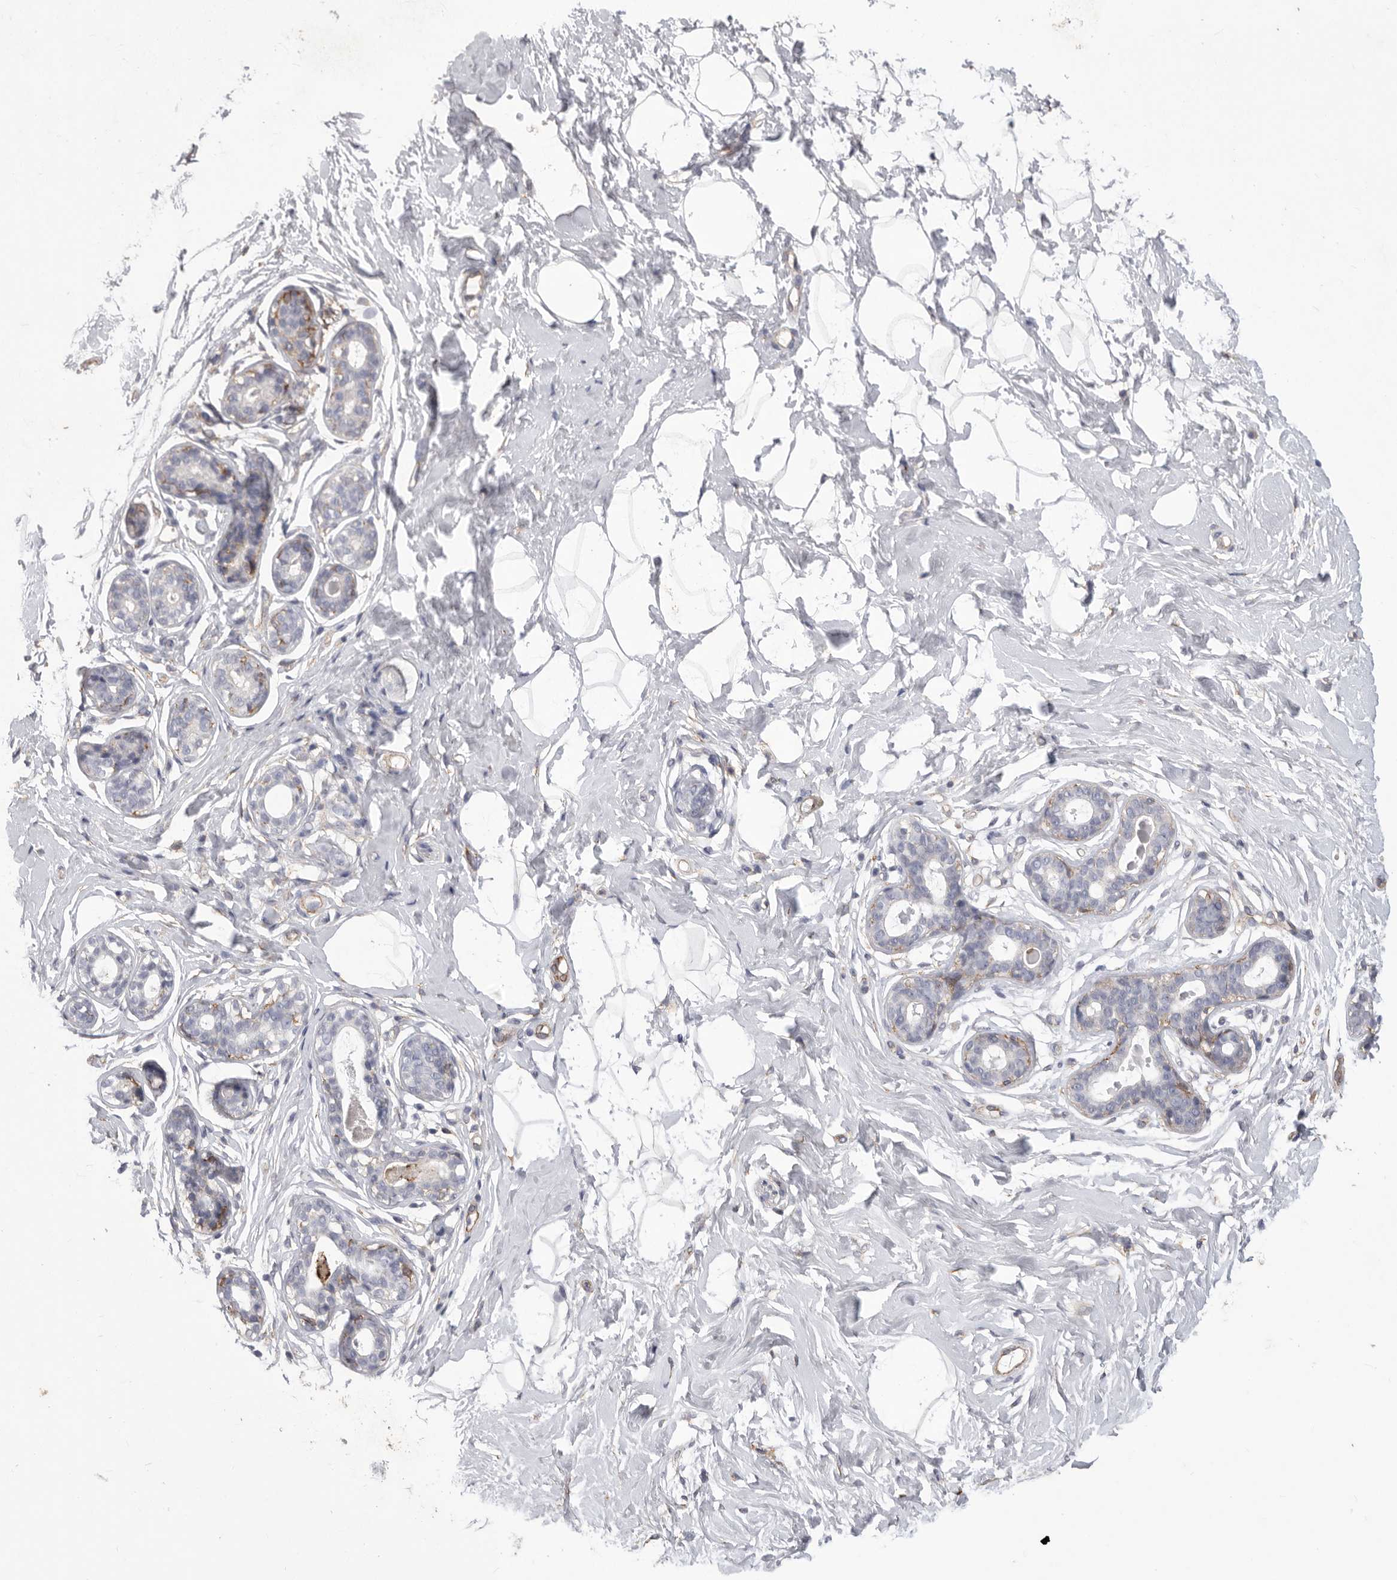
{"staining": {"intensity": "negative", "quantity": "none", "location": "none"}, "tissue": "breast", "cell_type": "Adipocytes", "image_type": "normal", "snomed": [{"axis": "morphology", "description": "Normal tissue, NOS"}, {"axis": "morphology", "description": "Adenoma, NOS"}, {"axis": "topography", "description": "Breast"}], "caption": "The histopathology image exhibits no significant expression in adipocytes of breast.", "gene": "SIGLEC10", "patient": {"sex": "female", "age": 23}}